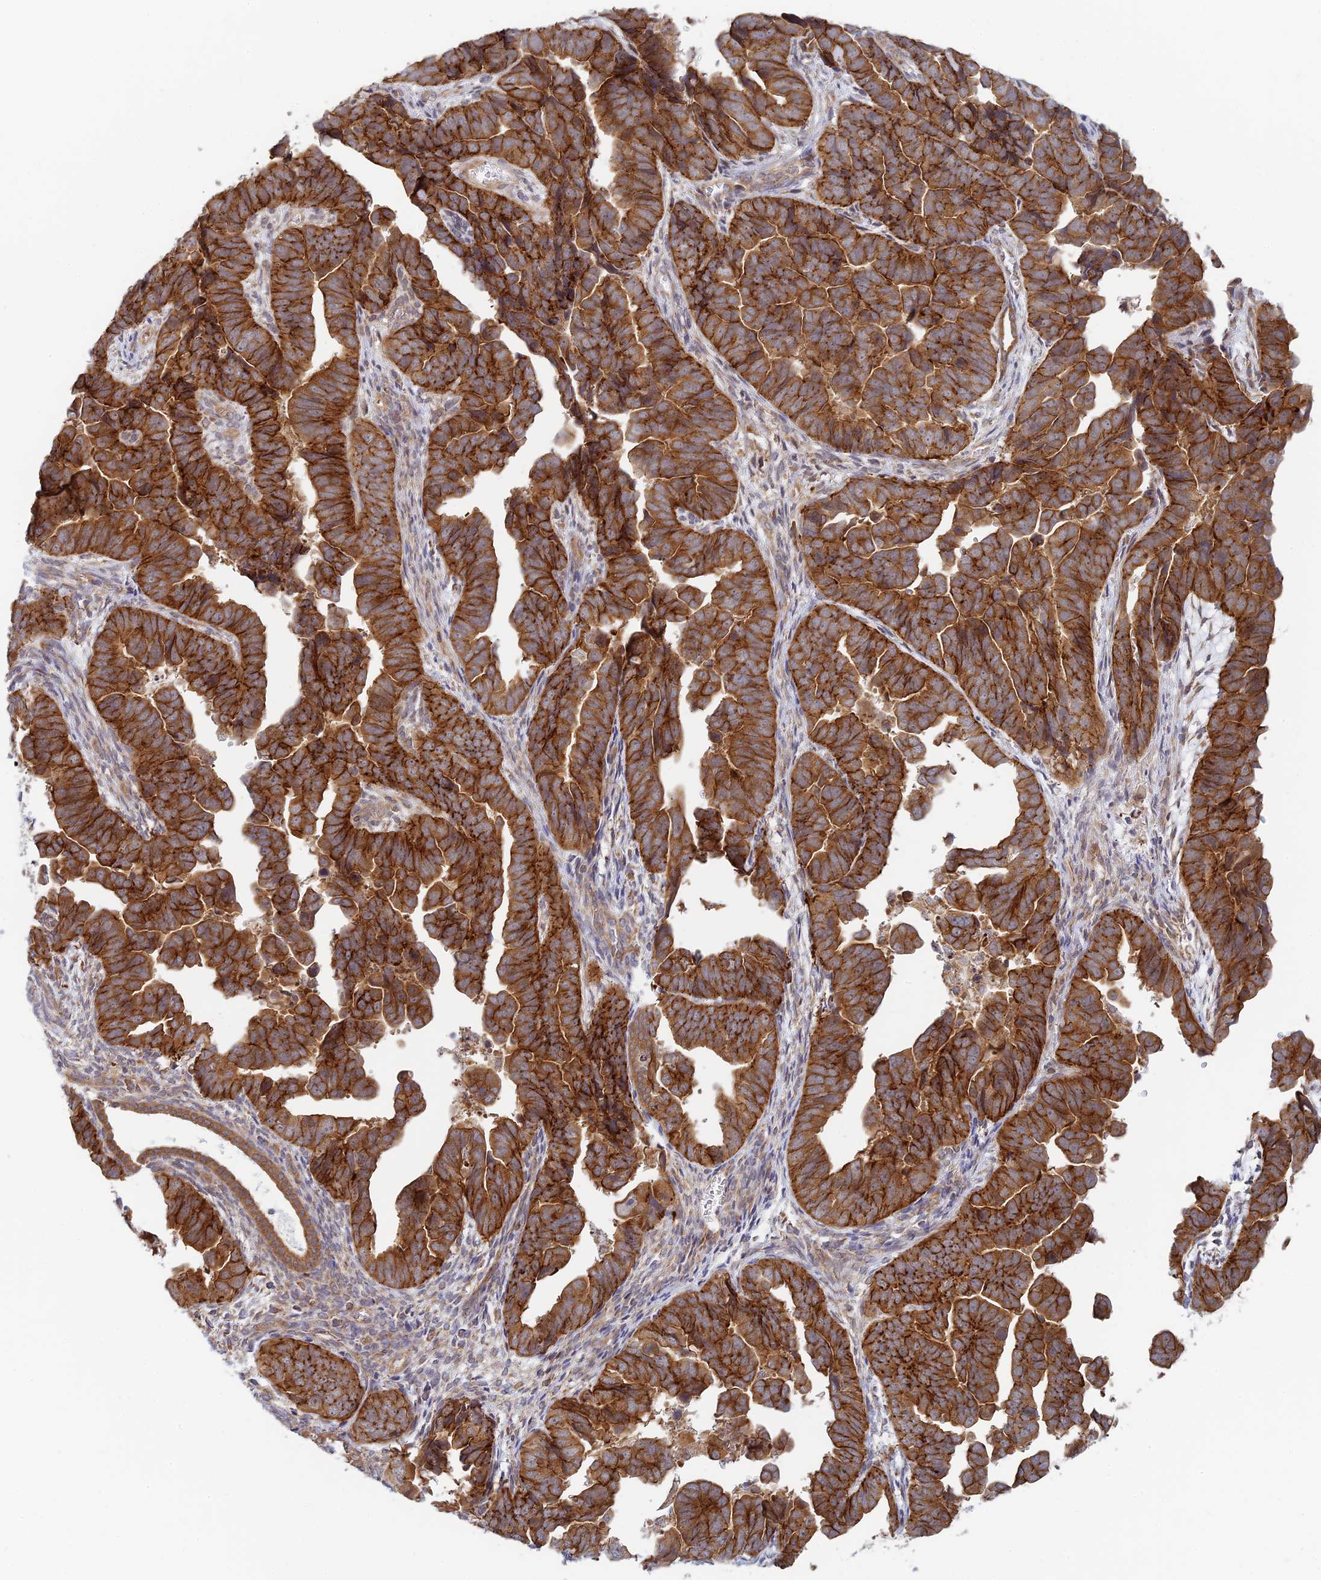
{"staining": {"intensity": "strong", "quantity": ">75%", "location": "cytoplasmic/membranous"}, "tissue": "endometrial cancer", "cell_type": "Tumor cells", "image_type": "cancer", "snomed": [{"axis": "morphology", "description": "Adenocarcinoma, NOS"}, {"axis": "topography", "description": "Endometrium"}], "caption": "Human endometrial adenocarcinoma stained with a protein marker shows strong staining in tumor cells.", "gene": "HOOK2", "patient": {"sex": "female", "age": 75}}